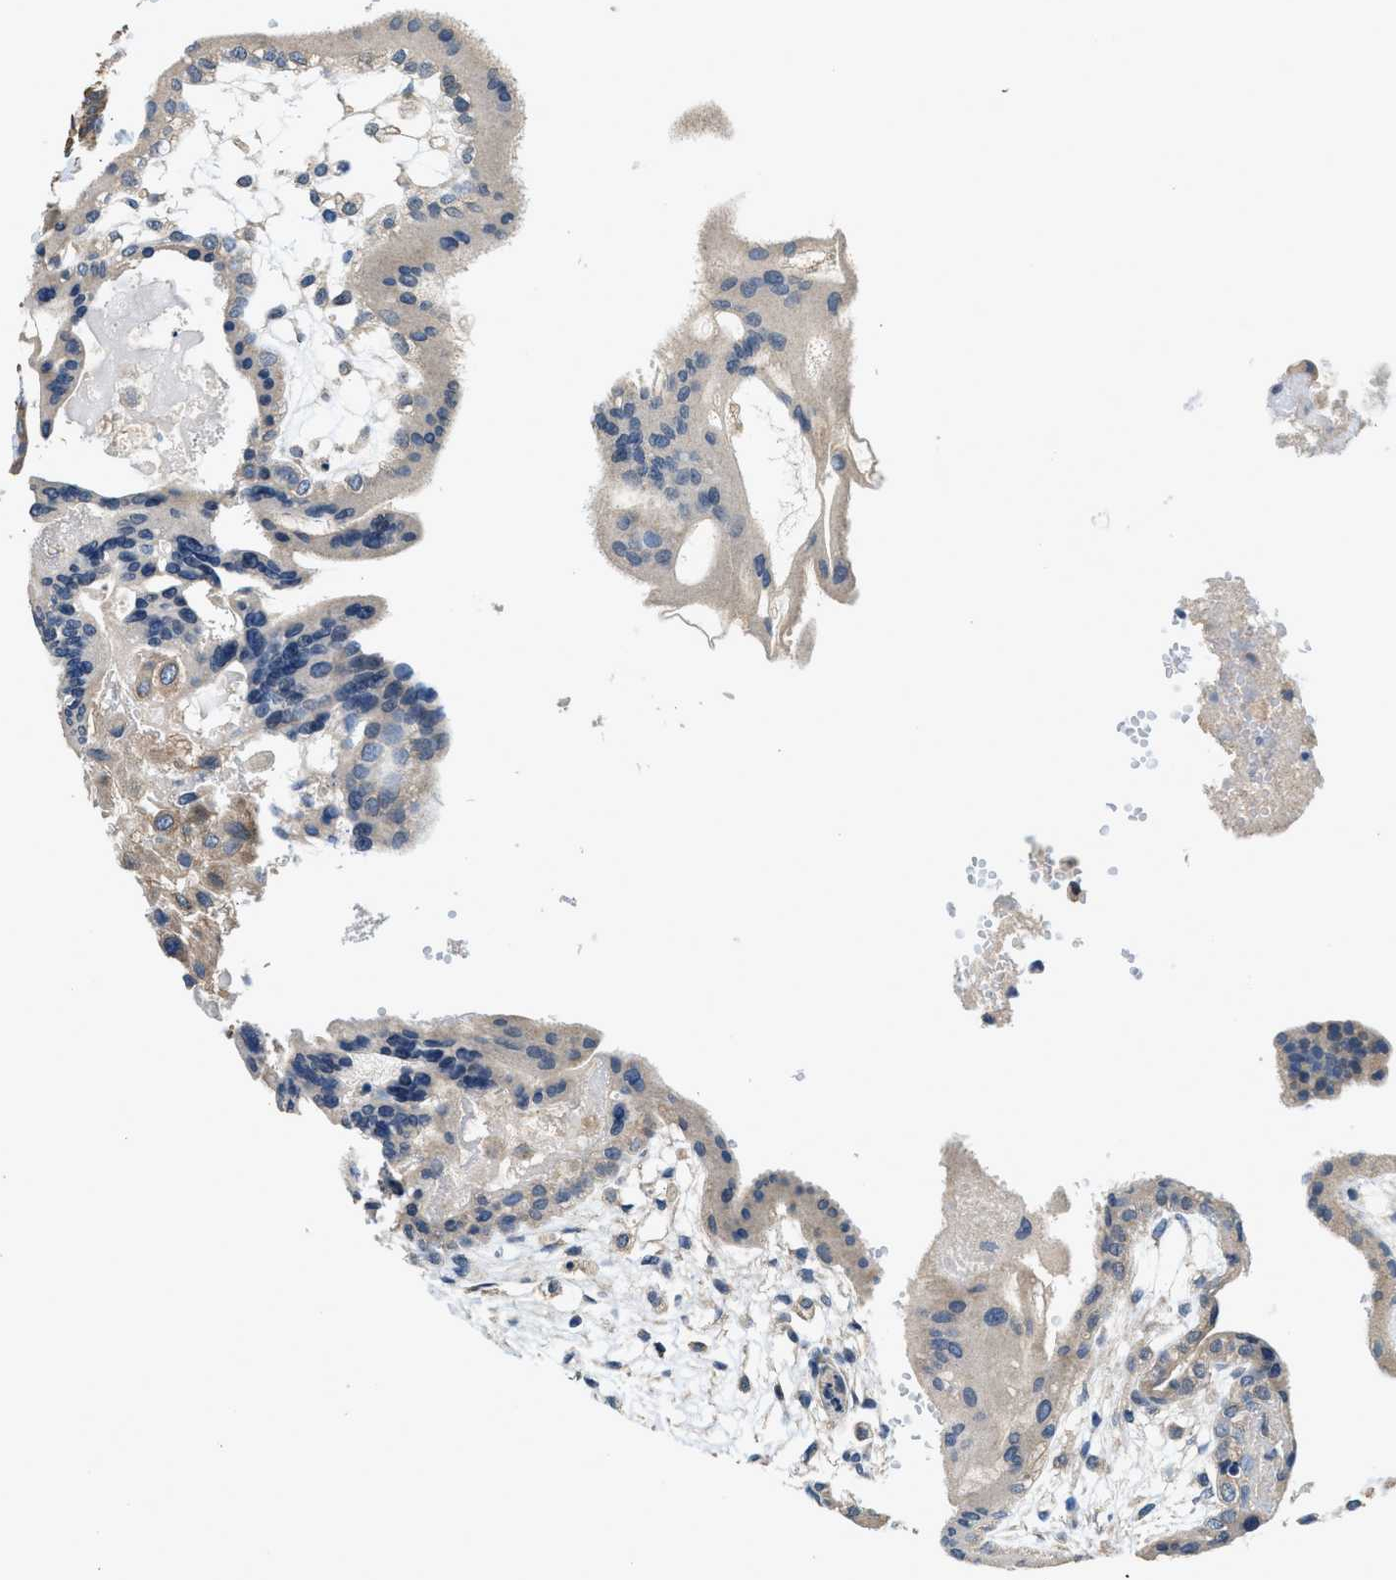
{"staining": {"intensity": "moderate", "quantity": ">75%", "location": "cytoplasmic/membranous"}, "tissue": "fallopian tube", "cell_type": "Glandular cells", "image_type": "normal", "snomed": [{"axis": "morphology", "description": "Normal tissue, NOS"}, {"axis": "topography", "description": "Fallopian tube"}, {"axis": "topography", "description": "Placenta"}], "caption": "This image demonstrates IHC staining of benign human fallopian tube, with medium moderate cytoplasmic/membranous expression in approximately >75% of glandular cells.", "gene": "SSH2", "patient": {"sex": "female", "age": 34}}